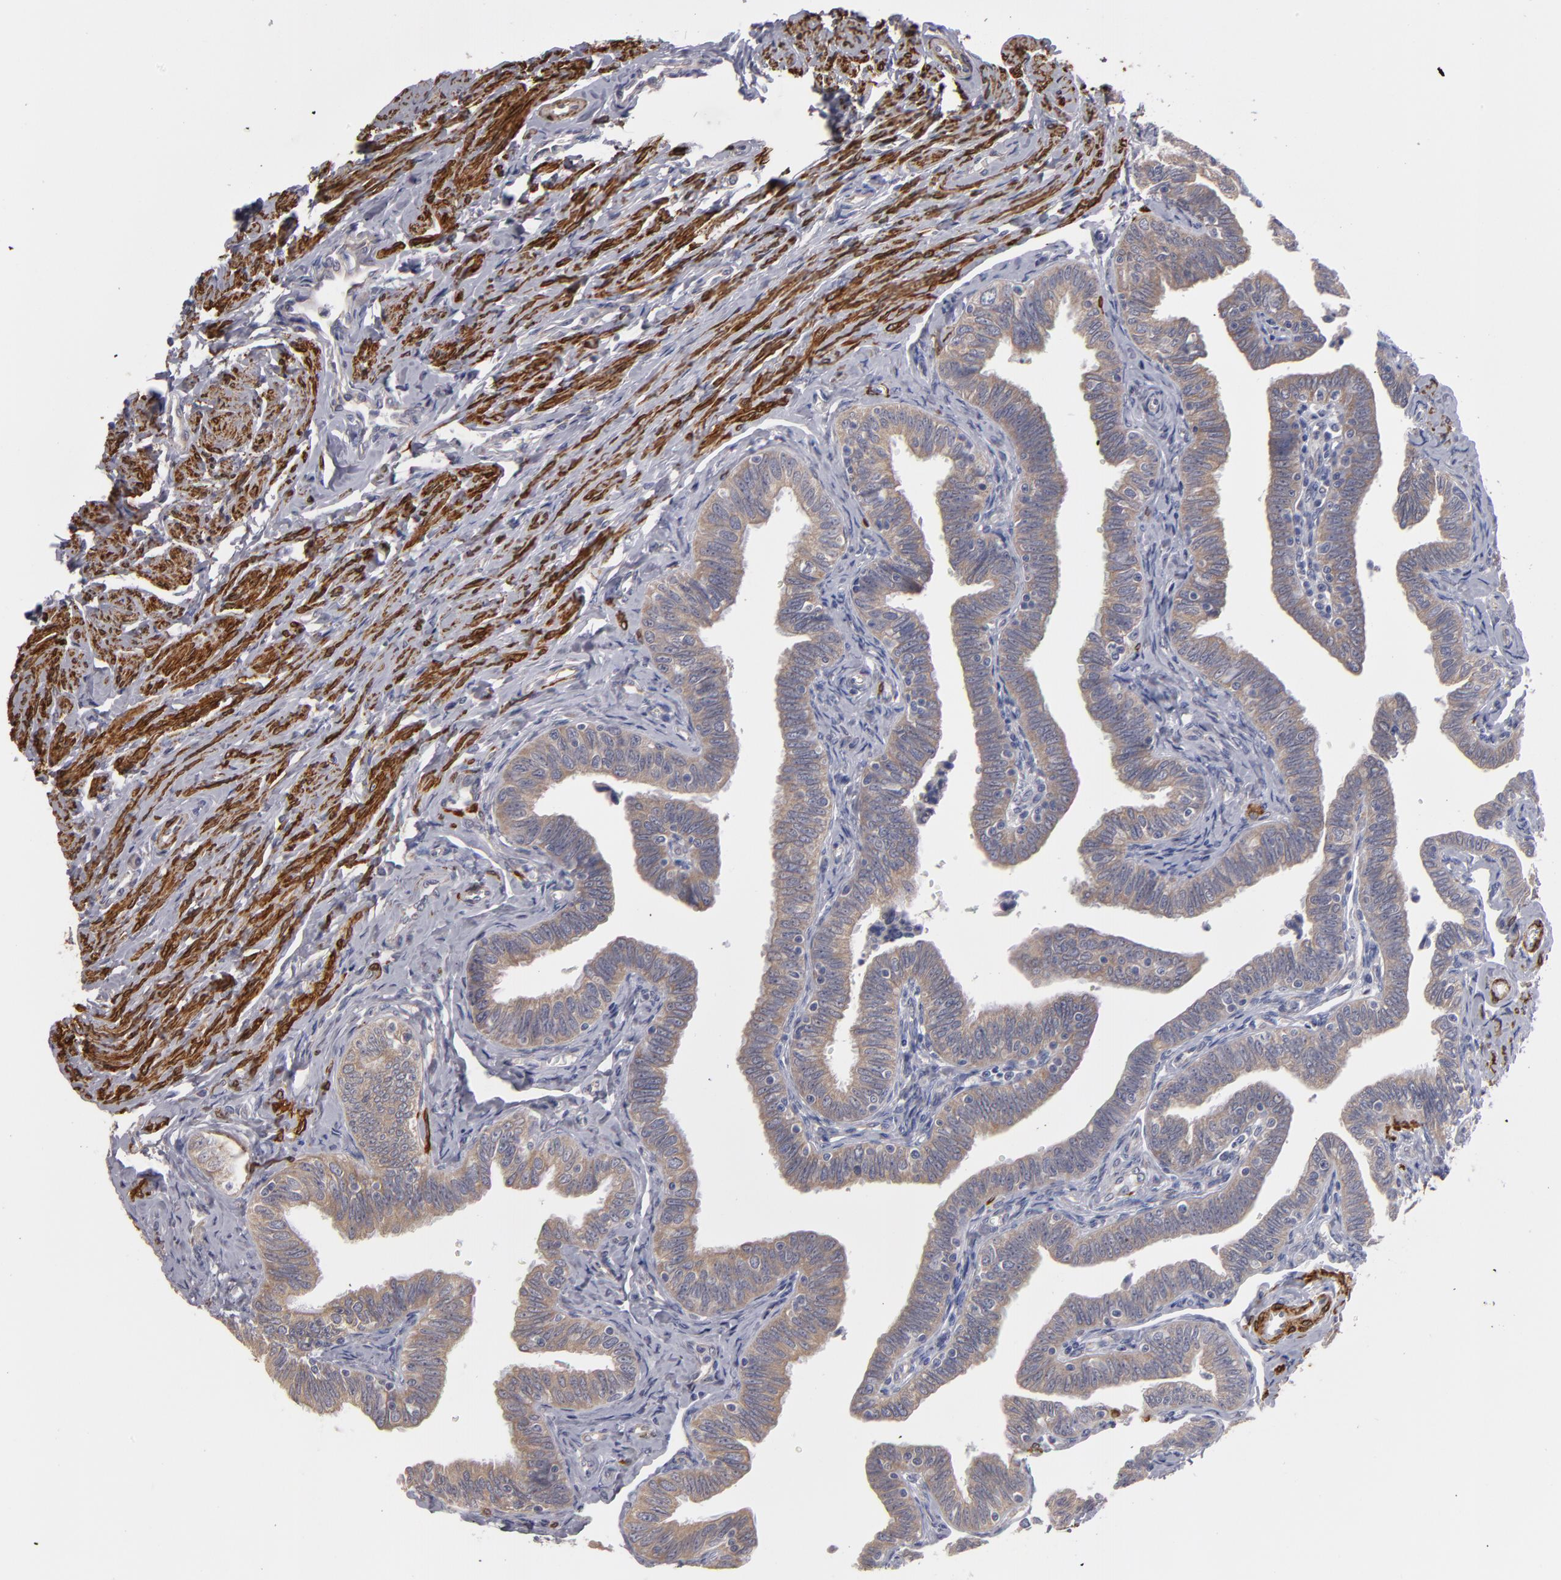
{"staining": {"intensity": "weak", "quantity": ">75%", "location": "cytoplasmic/membranous"}, "tissue": "fallopian tube", "cell_type": "Glandular cells", "image_type": "normal", "snomed": [{"axis": "morphology", "description": "Normal tissue, NOS"}, {"axis": "topography", "description": "Fallopian tube"}, {"axis": "topography", "description": "Ovary"}], "caption": "Immunohistochemistry (IHC) histopathology image of benign fallopian tube stained for a protein (brown), which demonstrates low levels of weak cytoplasmic/membranous positivity in approximately >75% of glandular cells.", "gene": "SLMAP", "patient": {"sex": "female", "age": 69}}